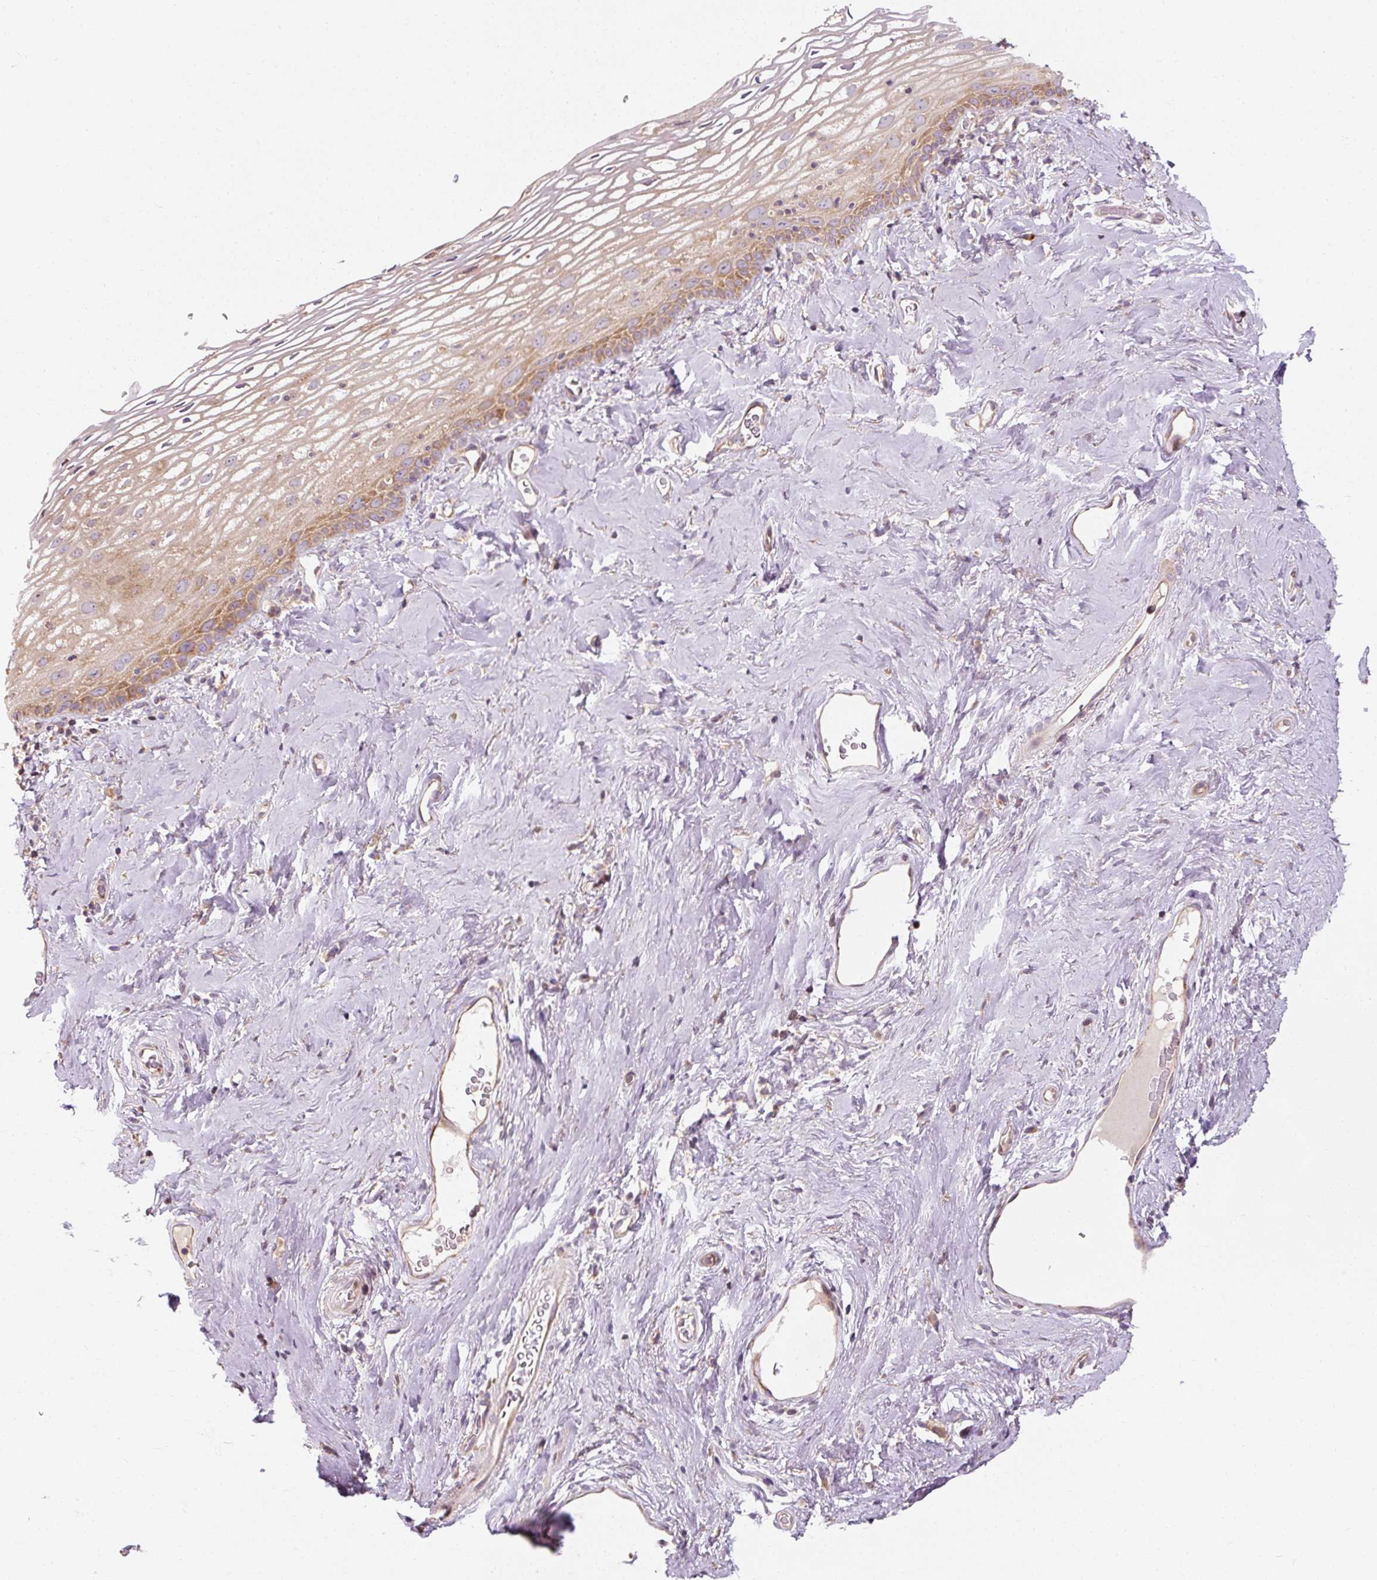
{"staining": {"intensity": "moderate", "quantity": "25%-75%", "location": "cytoplasmic/membranous"}, "tissue": "vagina", "cell_type": "Squamous epithelial cells", "image_type": "normal", "snomed": [{"axis": "morphology", "description": "Normal tissue, NOS"}, {"axis": "morphology", "description": "Adenocarcinoma, NOS"}, {"axis": "topography", "description": "Rectum"}, {"axis": "topography", "description": "Vagina"}, {"axis": "topography", "description": "Peripheral nerve tissue"}], "caption": "Immunohistochemistry image of benign vagina: vagina stained using immunohistochemistry exhibits medium levels of moderate protein expression localized specifically in the cytoplasmic/membranous of squamous epithelial cells, appearing as a cytoplasmic/membranous brown color.", "gene": "PRSS48", "patient": {"sex": "female", "age": 71}}